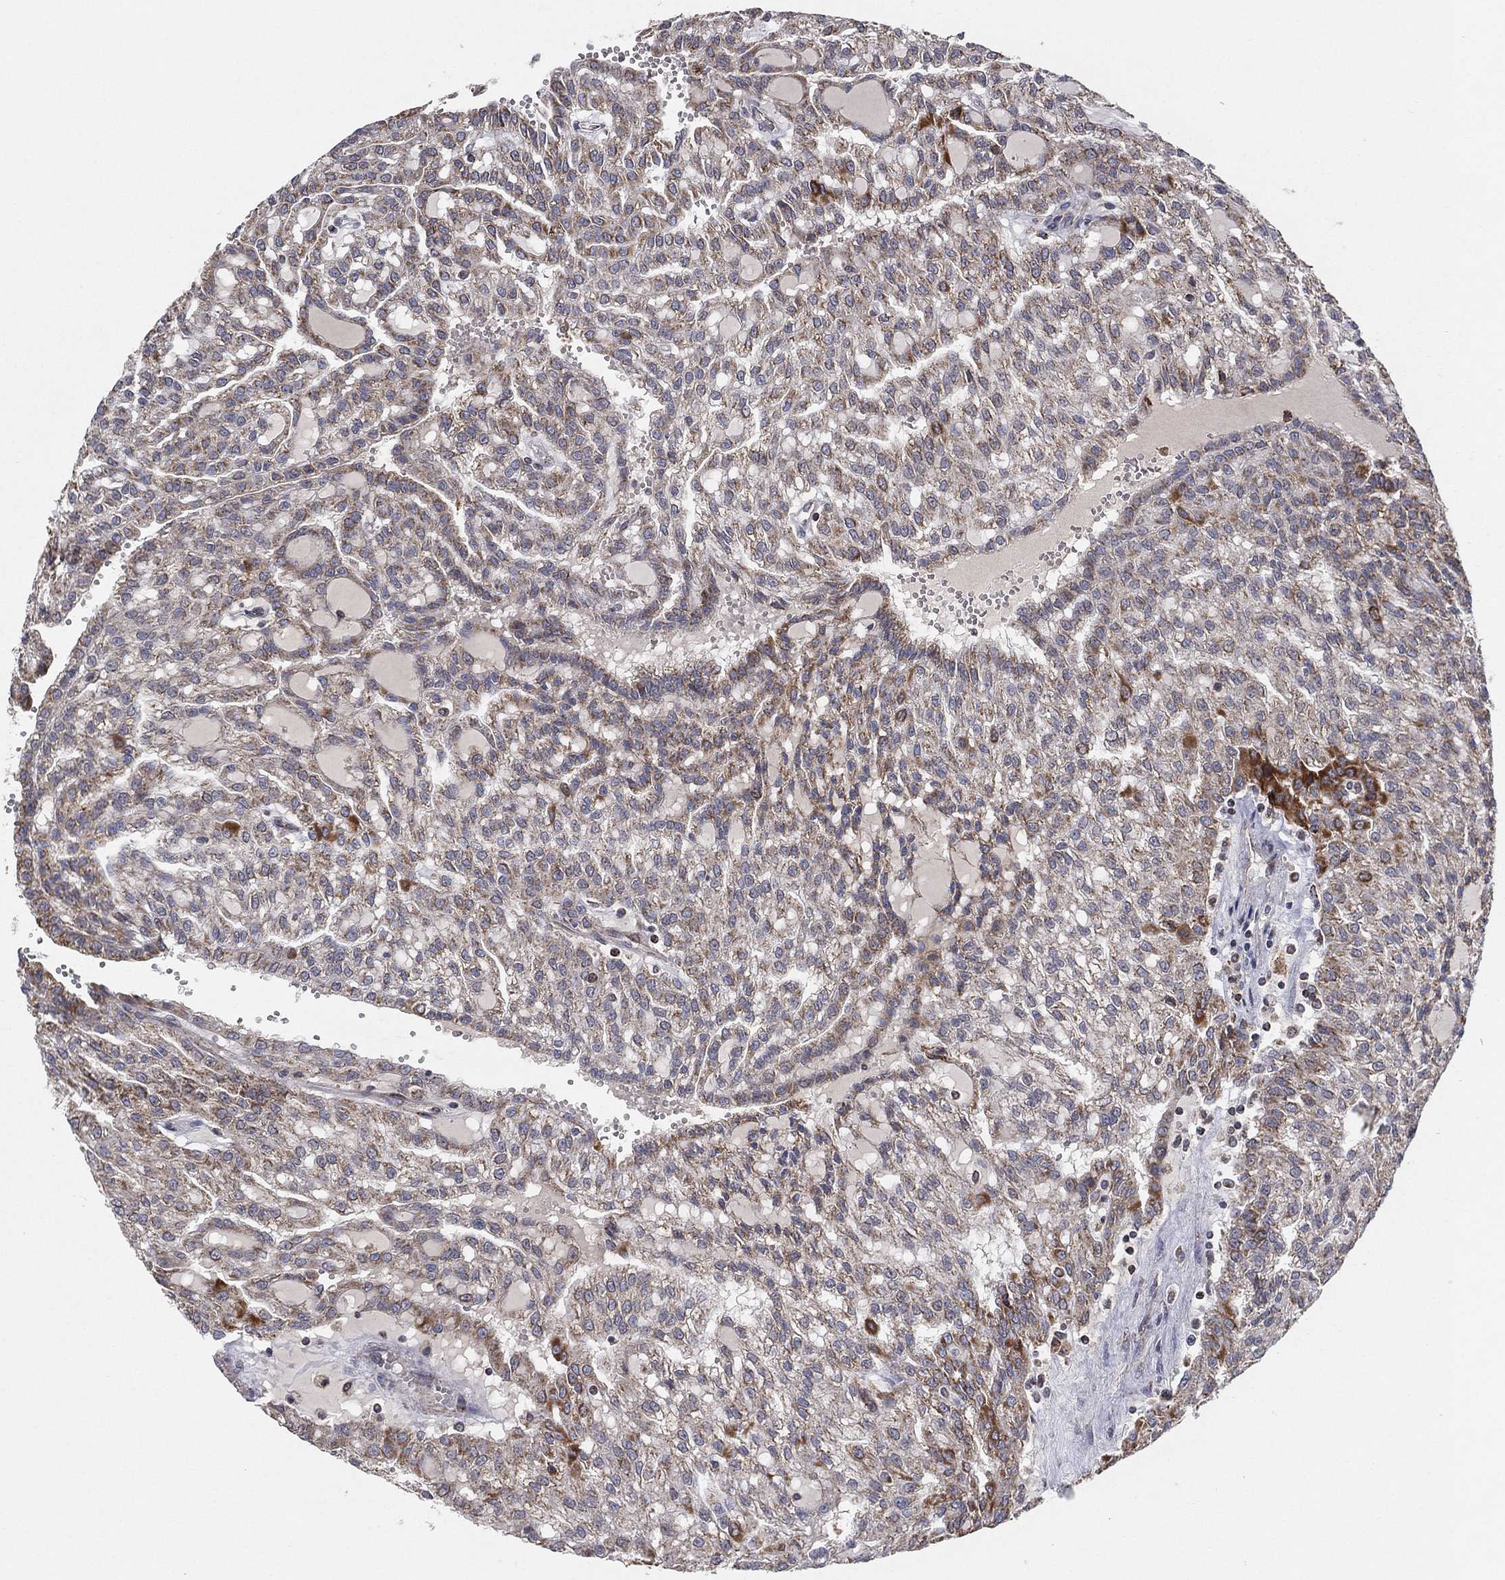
{"staining": {"intensity": "moderate", "quantity": "<25%", "location": "cytoplasmic/membranous"}, "tissue": "renal cancer", "cell_type": "Tumor cells", "image_type": "cancer", "snomed": [{"axis": "morphology", "description": "Adenocarcinoma, NOS"}, {"axis": "topography", "description": "Kidney"}], "caption": "A brown stain labels moderate cytoplasmic/membranous positivity of a protein in renal adenocarcinoma tumor cells.", "gene": "PSMG4", "patient": {"sex": "male", "age": 63}}